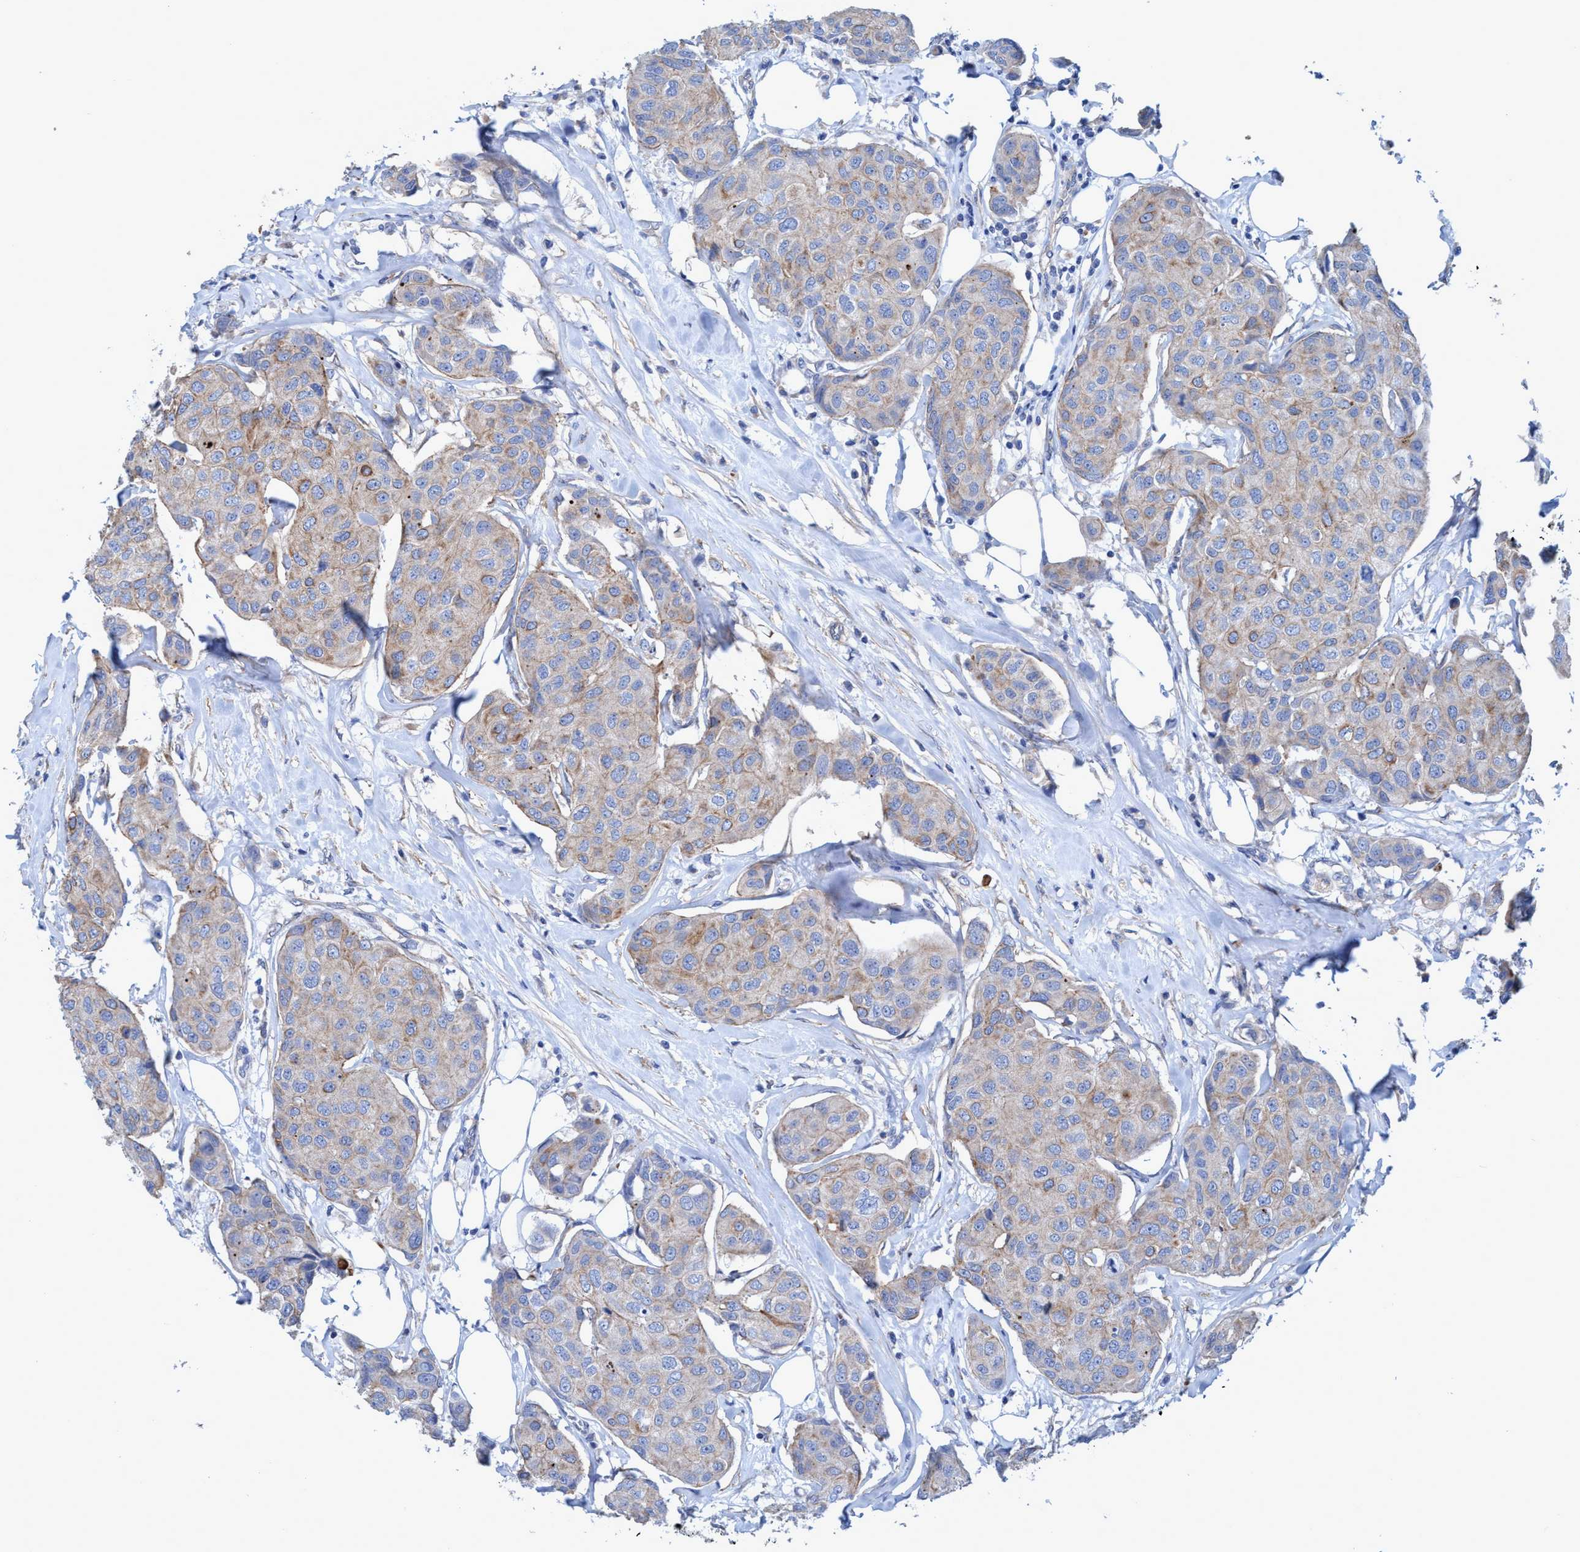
{"staining": {"intensity": "weak", "quantity": ">75%", "location": "cytoplasmic/membranous"}, "tissue": "breast cancer", "cell_type": "Tumor cells", "image_type": "cancer", "snomed": [{"axis": "morphology", "description": "Duct carcinoma"}, {"axis": "topography", "description": "Breast"}], "caption": "Protein staining of infiltrating ductal carcinoma (breast) tissue exhibits weak cytoplasmic/membranous staining in approximately >75% of tumor cells. The staining was performed using DAB (3,3'-diaminobenzidine), with brown indicating positive protein expression. Nuclei are stained blue with hematoxylin.", "gene": "GULP1", "patient": {"sex": "female", "age": 80}}